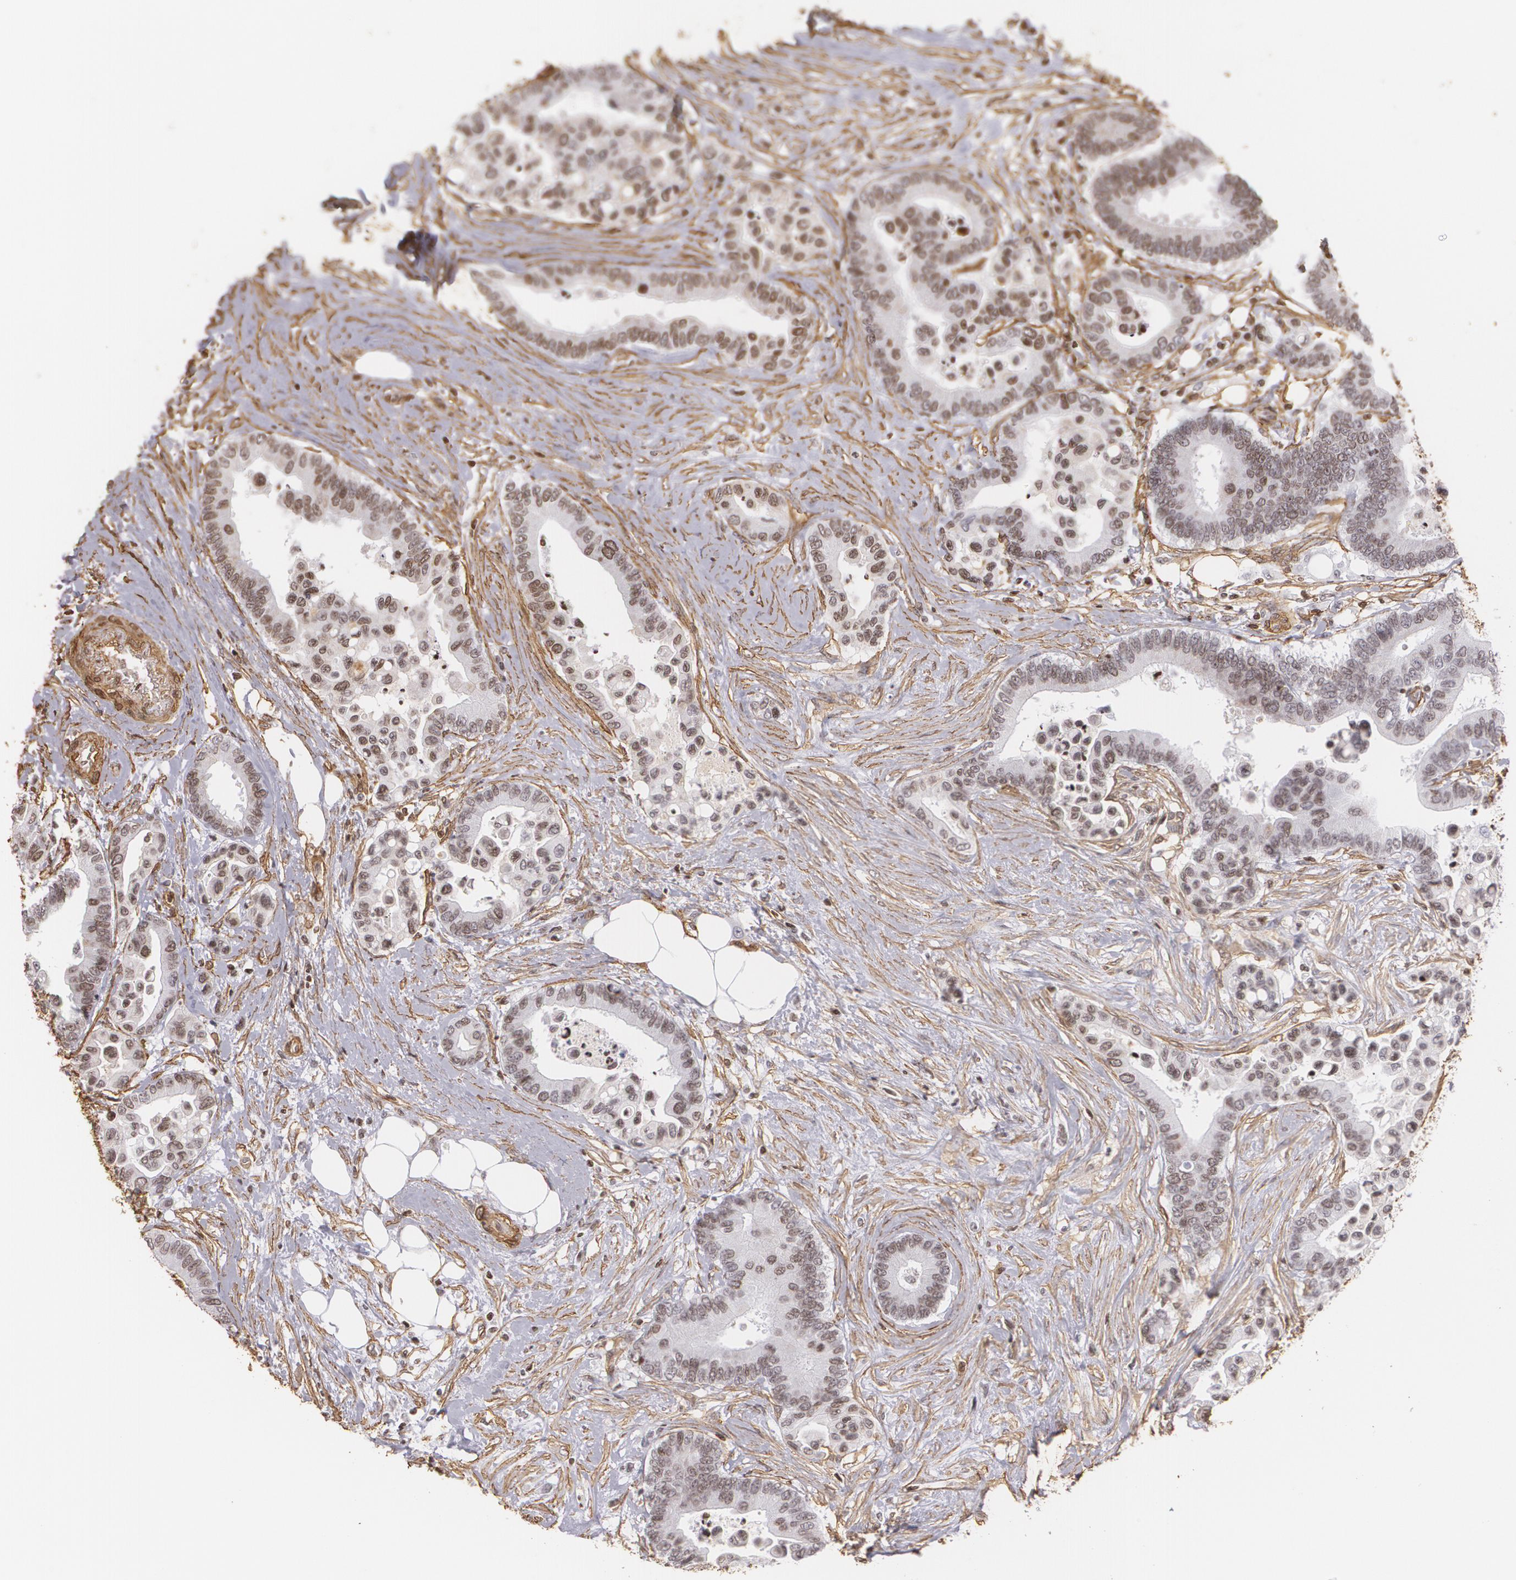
{"staining": {"intensity": "weak", "quantity": "<25%", "location": "cytoplasmic/membranous,nuclear"}, "tissue": "colorectal cancer", "cell_type": "Tumor cells", "image_type": "cancer", "snomed": [{"axis": "morphology", "description": "Adenocarcinoma, NOS"}, {"axis": "topography", "description": "Colon"}], "caption": "A histopathology image of human adenocarcinoma (colorectal) is negative for staining in tumor cells. (Stains: DAB (3,3'-diaminobenzidine) immunohistochemistry (IHC) with hematoxylin counter stain, Microscopy: brightfield microscopy at high magnification).", "gene": "VAMP1", "patient": {"sex": "male", "age": 82}}